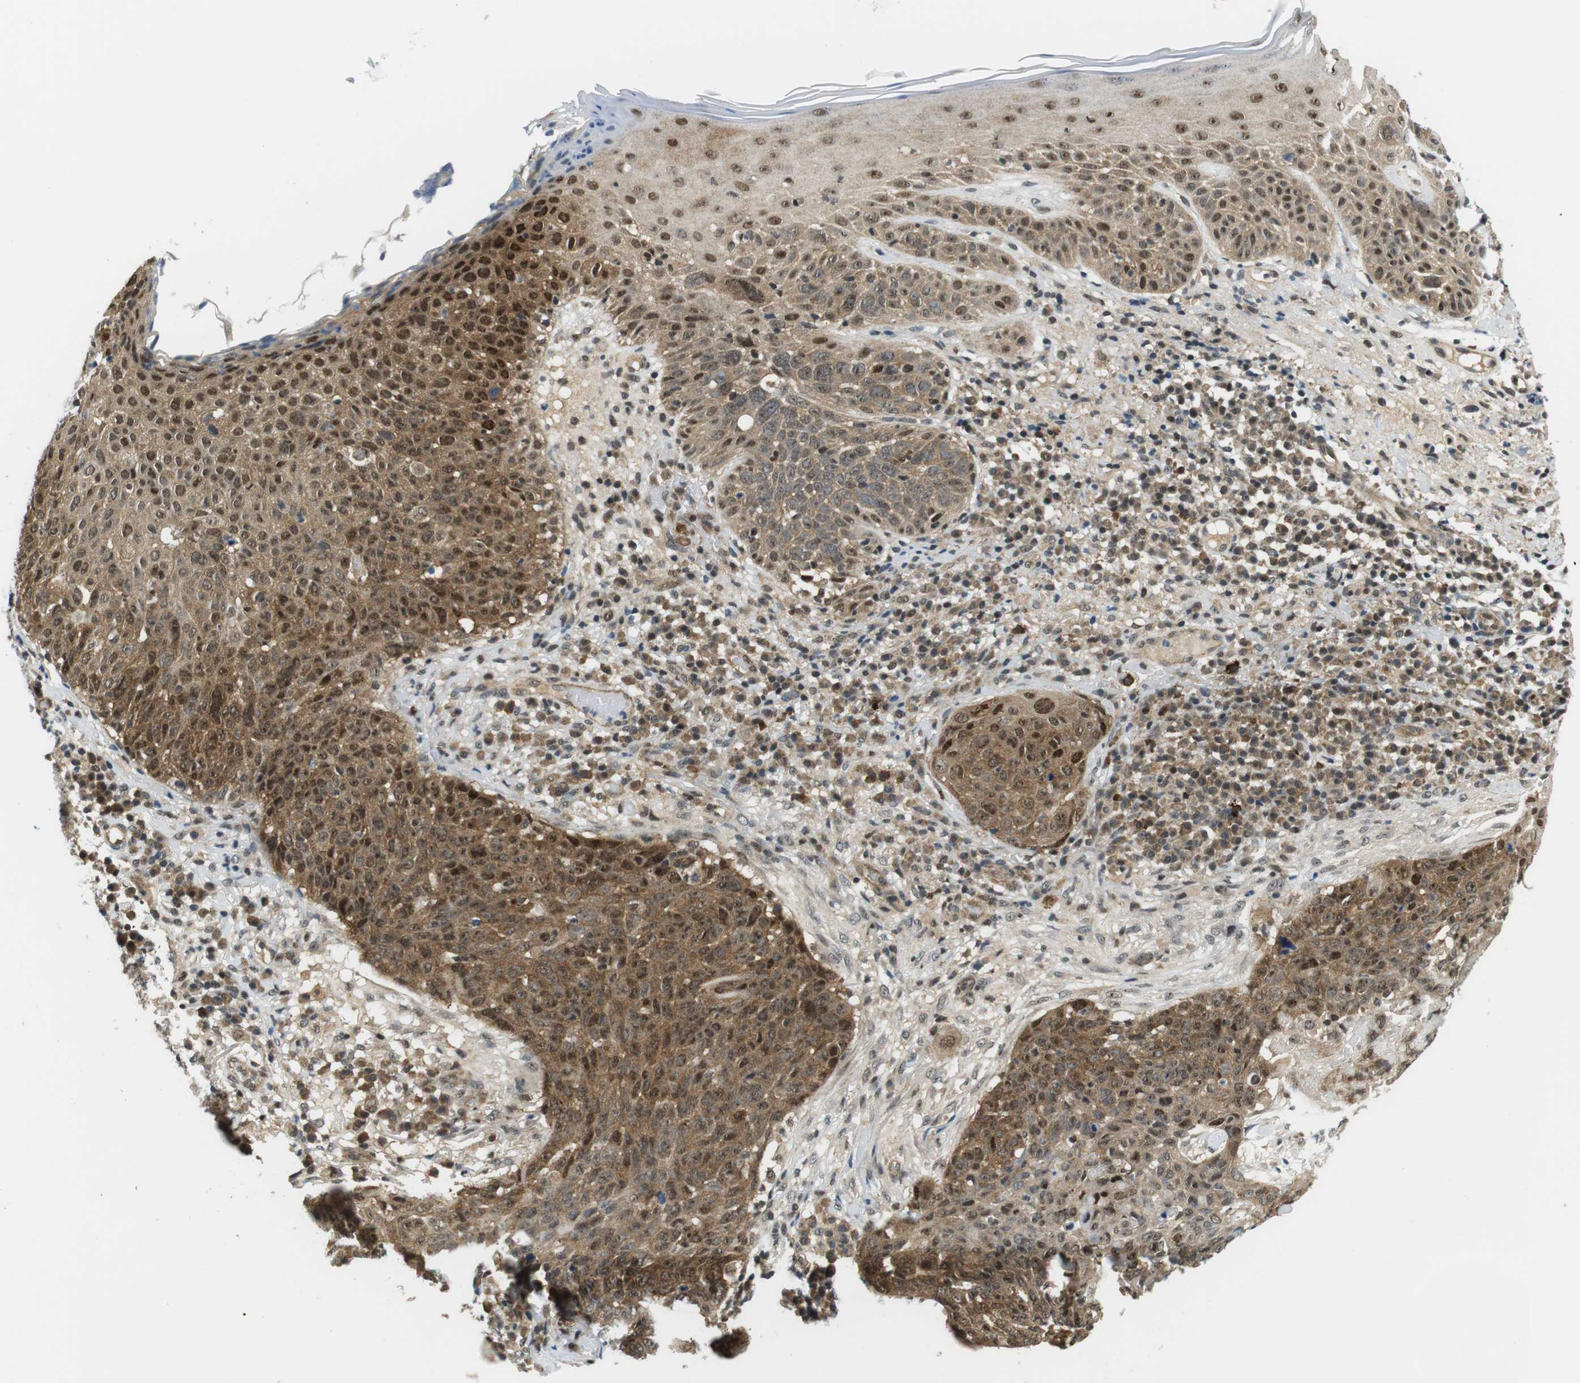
{"staining": {"intensity": "moderate", "quantity": ">75%", "location": "cytoplasmic/membranous,nuclear"}, "tissue": "skin cancer", "cell_type": "Tumor cells", "image_type": "cancer", "snomed": [{"axis": "morphology", "description": "Squamous cell carcinoma in situ, NOS"}, {"axis": "morphology", "description": "Squamous cell carcinoma, NOS"}, {"axis": "topography", "description": "Skin"}], "caption": "Squamous cell carcinoma (skin) stained for a protein reveals moderate cytoplasmic/membranous and nuclear positivity in tumor cells.", "gene": "CSNK2B", "patient": {"sex": "male", "age": 93}}